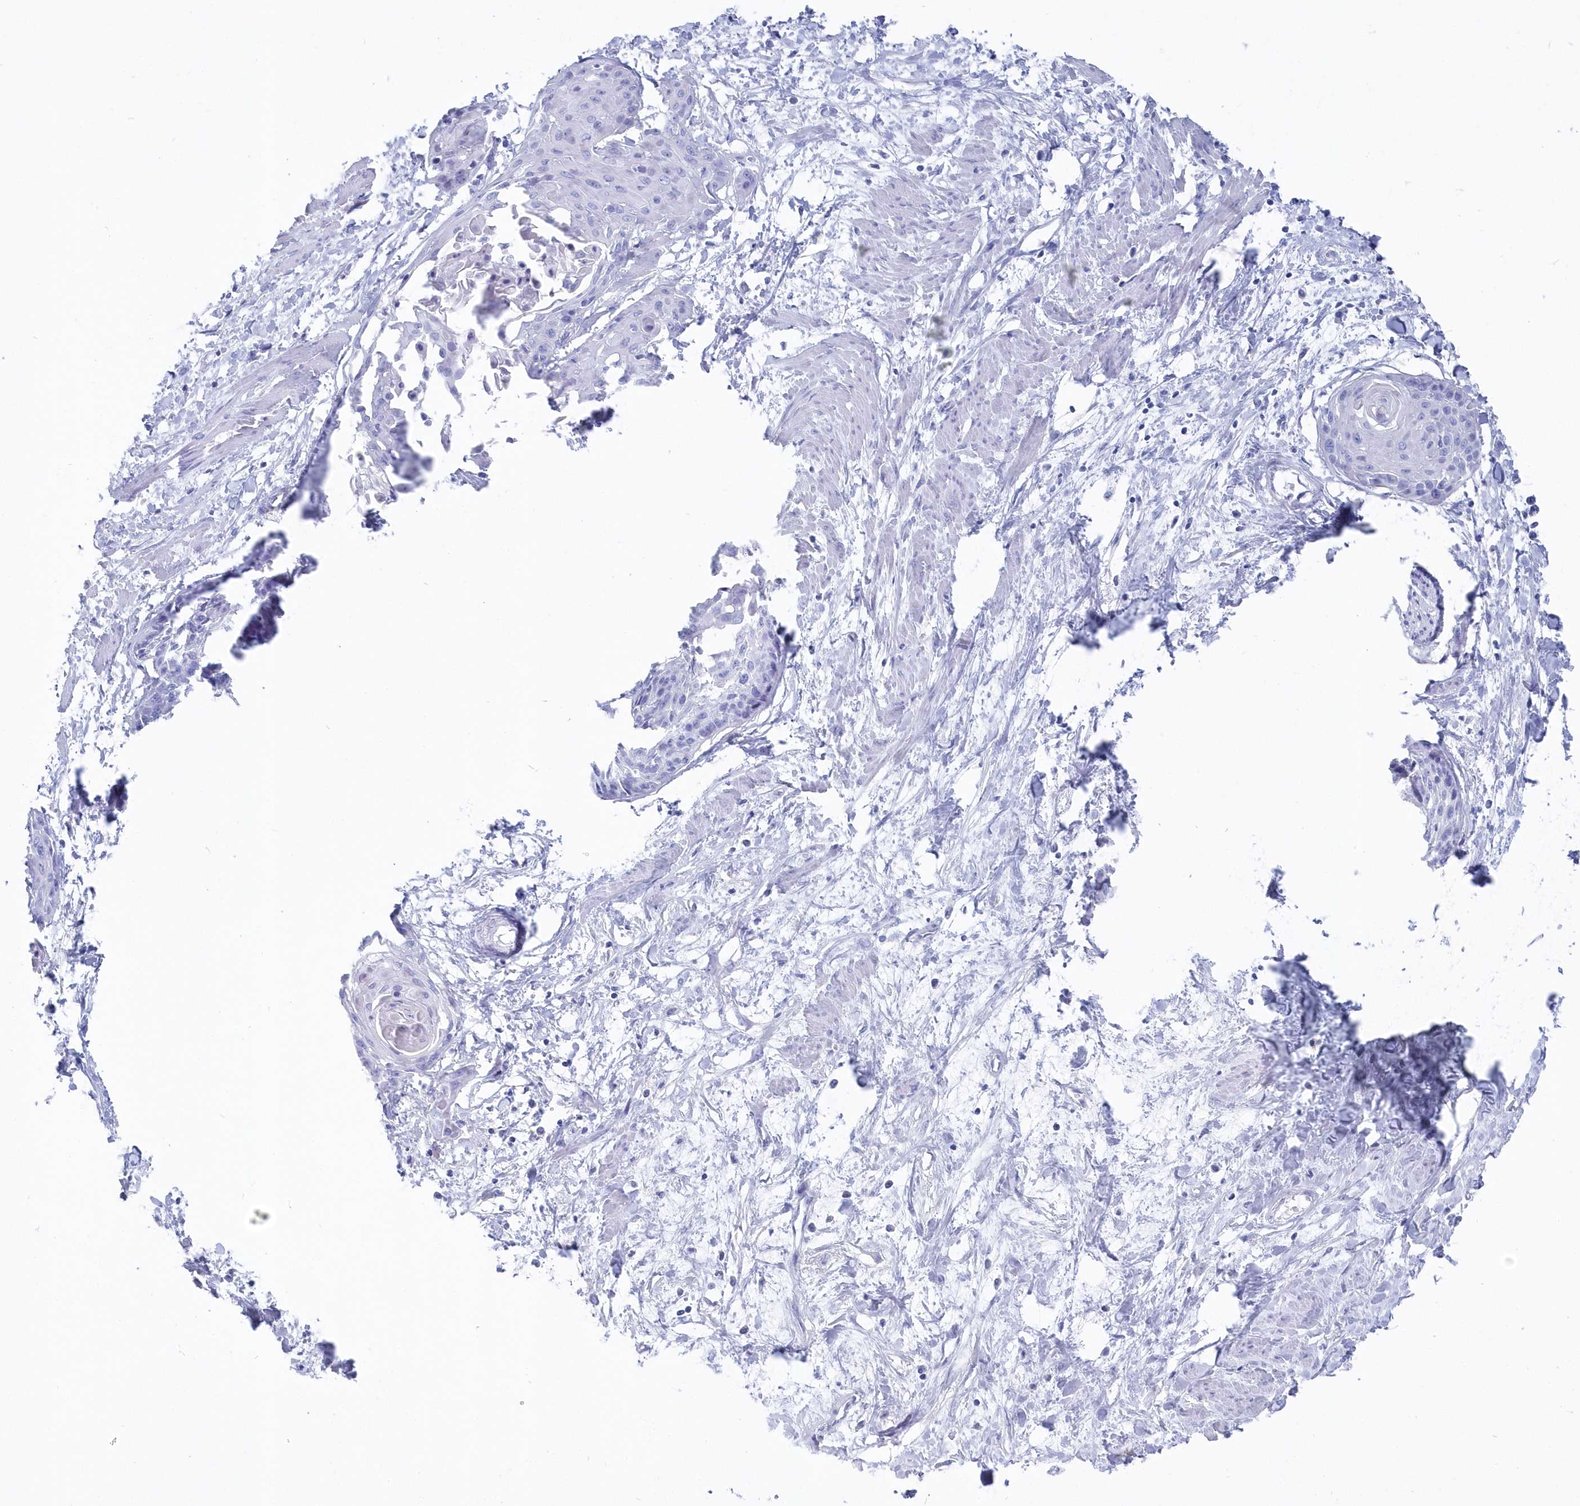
{"staining": {"intensity": "negative", "quantity": "none", "location": "none"}, "tissue": "cervical cancer", "cell_type": "Tumor cells", "image_type": "cancer", "snomed": [{"axis": "morphology", "description": "Squamous cell carcinoma, NOS"}, {"axis": "topography", "description": "Cervix"}], "caption": "This is an immunohistochemistry (IHC) micrograph of human squamous cell carcinoma (cervical). There is no positivity in tumor cells.", "gene": "CSNK1G2", "patient": {"sex": "female", "age": 57}}